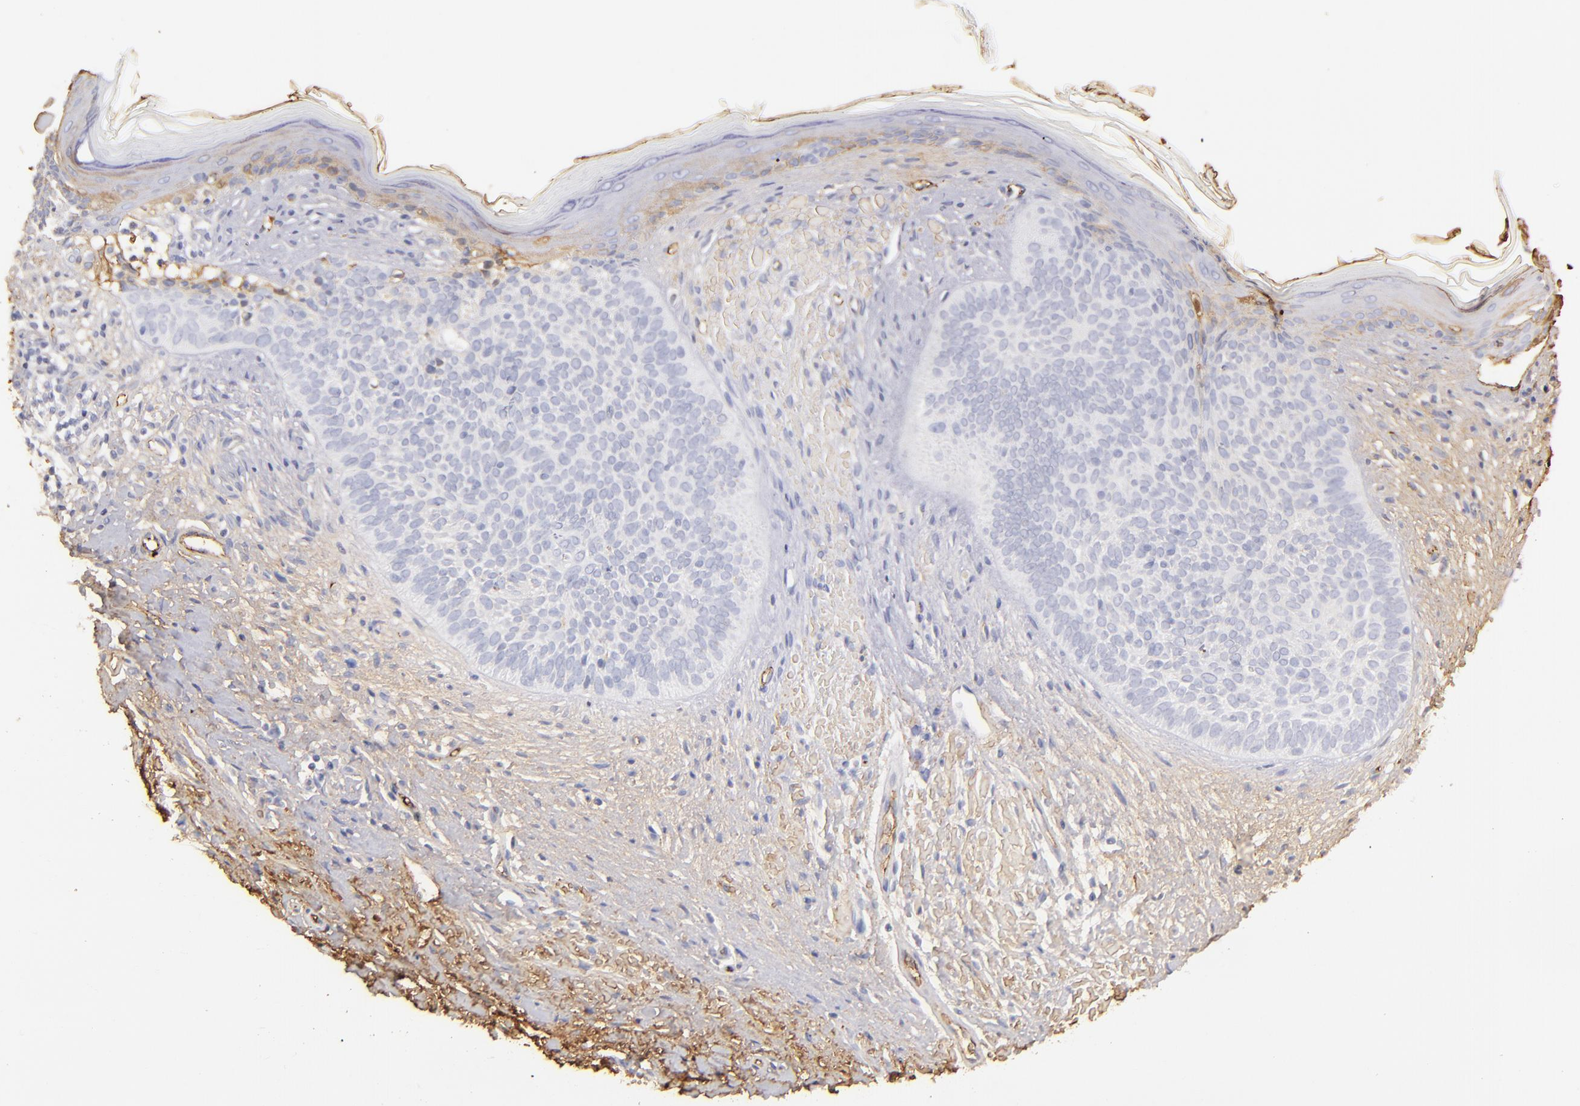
{"staining": {"intensity": "weak", "quantity": ">75%", "location": "cytoplasmic/membranous"}, "tissue": "skin cancer", "cell_type": "Tumor cells", "image_type": "cancer", "snomed": [{"axis": "morphology", "description": "Basal cell carcinoma"}, {"axis": "topography", "description": "Skin"}], "caption": "Tumor cells demonstrate low levels of weak cytoplasmic/membranous staining in approximately >75% of cells in human basal cell carcinoma (skin).", "gene": "FGB", "patient": {"sex": "female", "age": 78}}